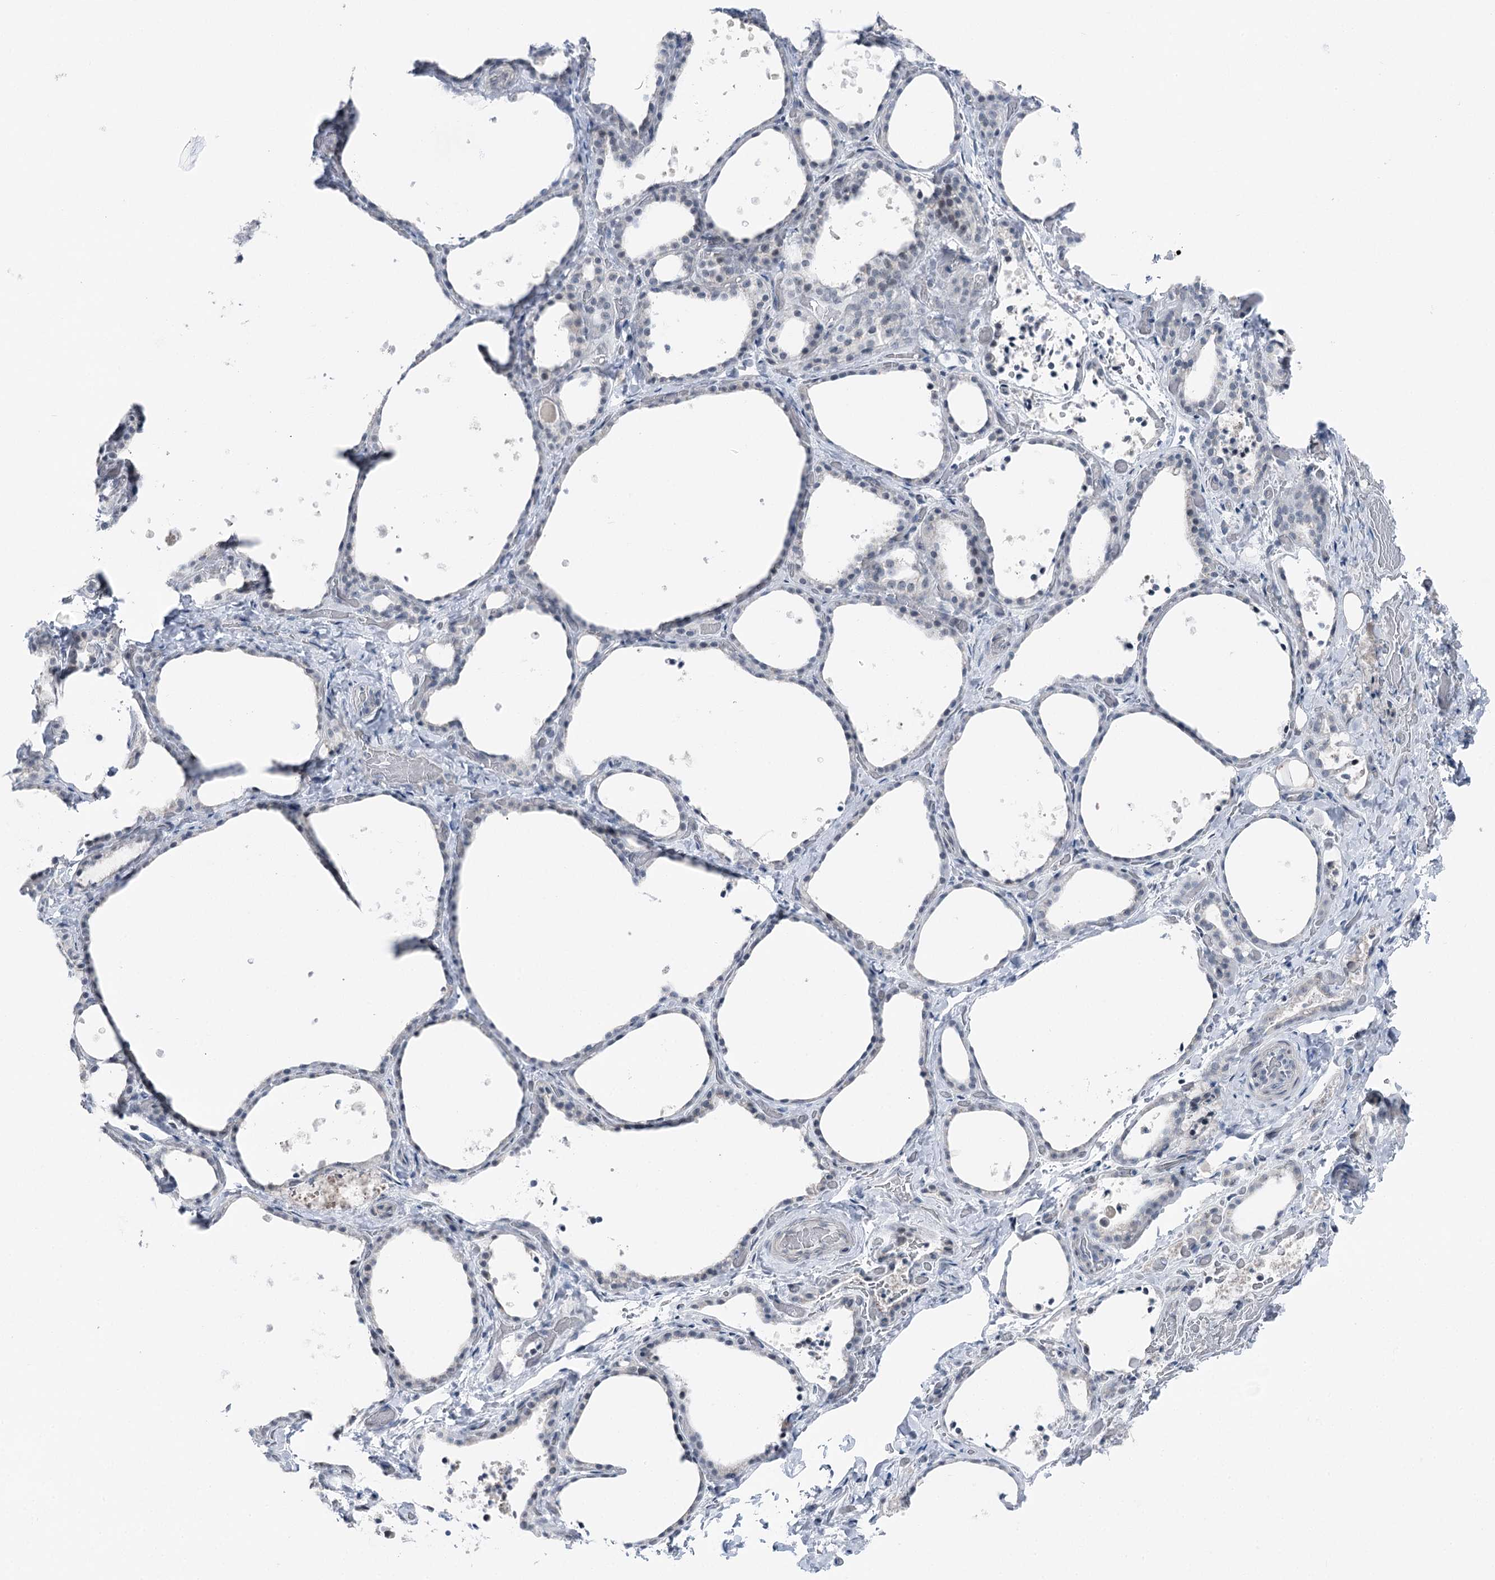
{"staining": {"intensity": "negative", "quantity": "none", "location": "none"}, "tissue": "thyroid gland", "cell_type": "Glandular cells", "image_type": "normal", "snomed": [{"axis": "morphology", "description": "Normal tissue, NOS"}, {"axis": "topography", "description": "Thyroid gland"}], "caption": "This is a photomicrograph of immunohistochemistry (IHC) staining of normal thyroid gland, which shows no staining in glandular cells. (DAB immunohistochemistry, high magnification).", "gene": "STEEP1", "patient": {"sex": "female", "age": 44}}